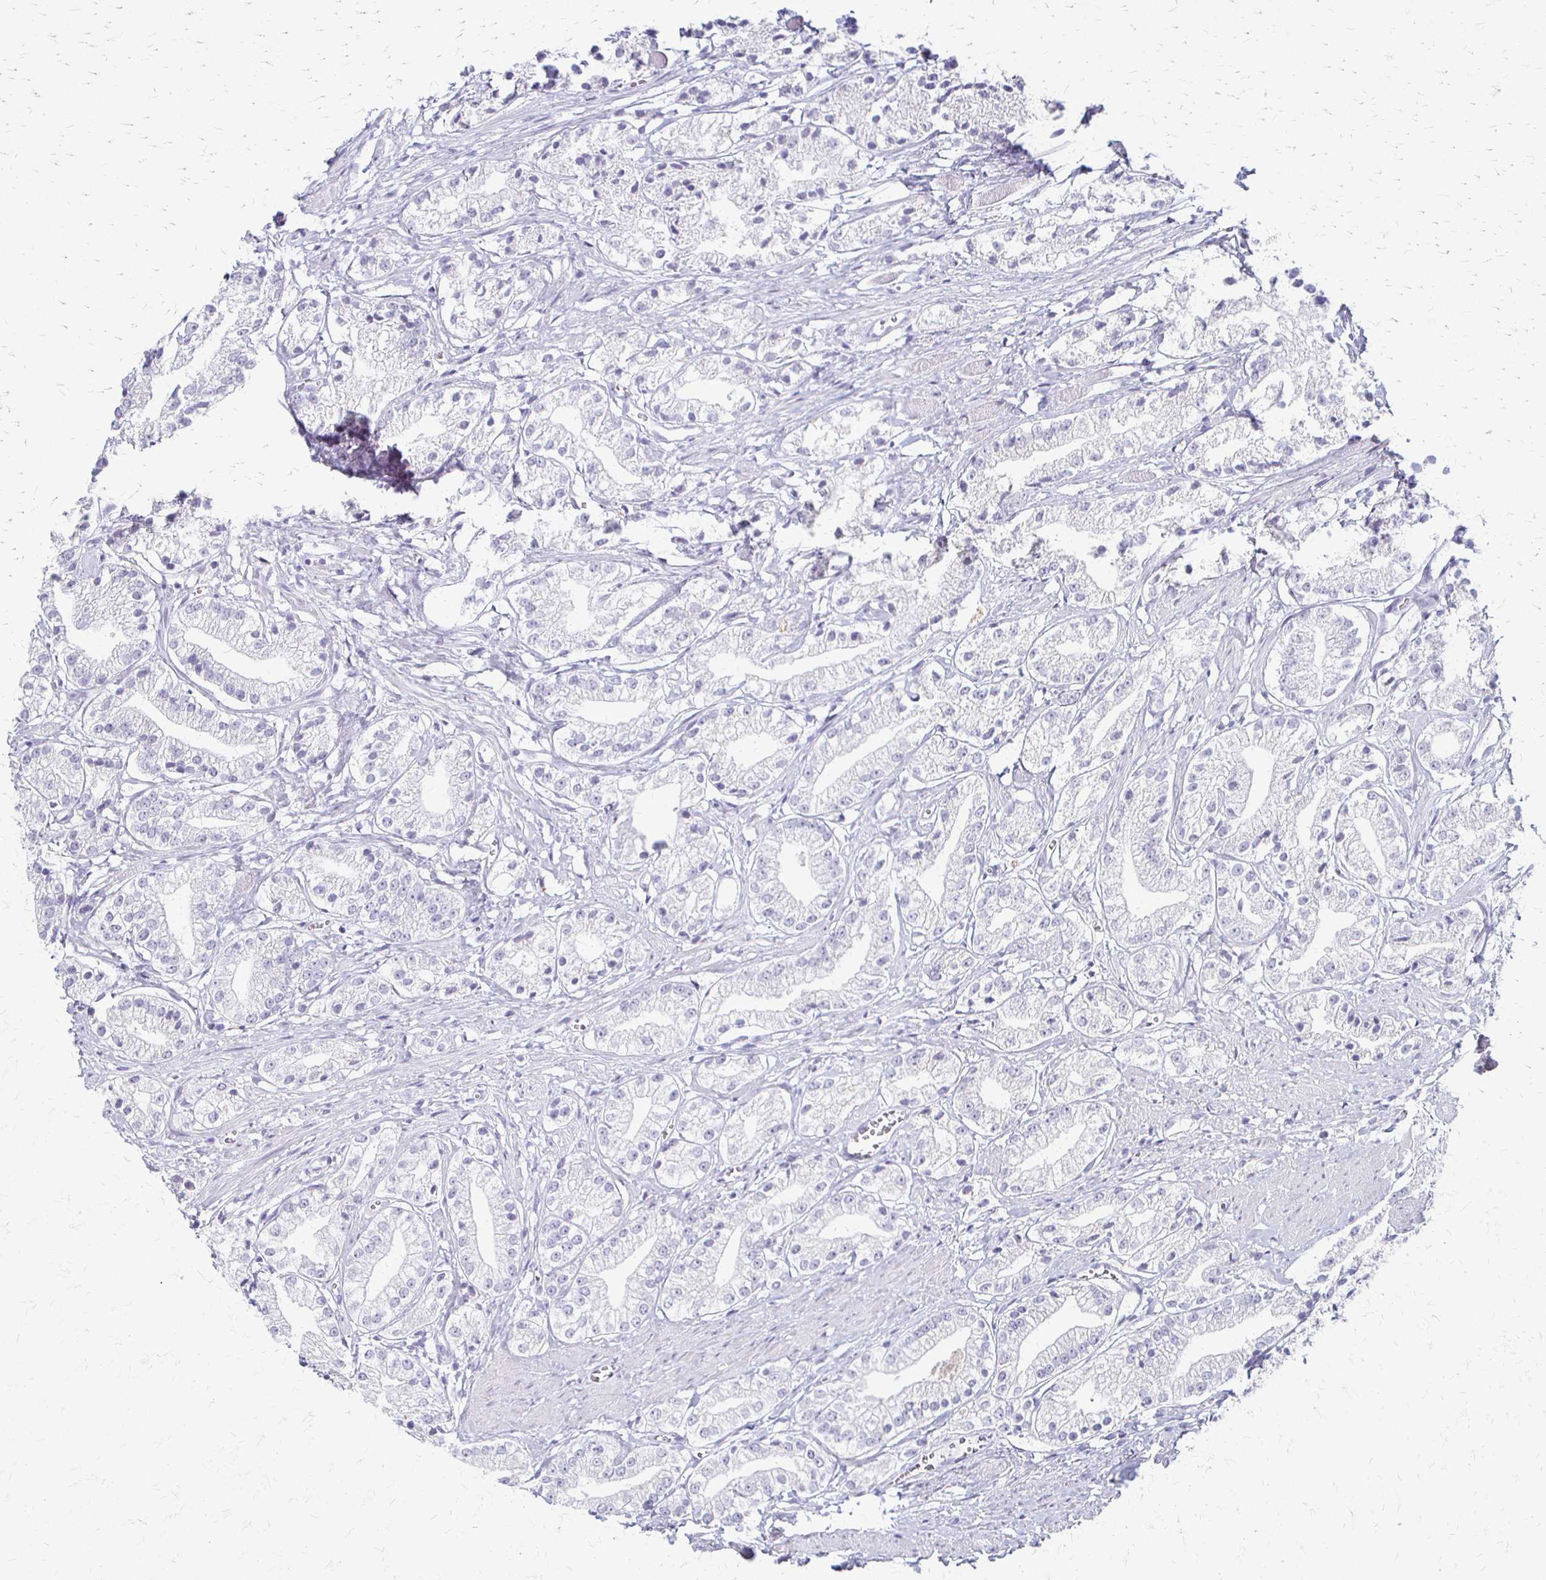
{"staining": {"intensity": "negative", "quantity": "none", "location": "none"}, "tissue": "prostate cancer", "cell_type": "Tumor cells", "image_type": "cancer", "snomed": [{"axis": "morphology", "description": "Adenocarcinoma, Low grade"}, {"axis": "topography", "description": "Prostate"}], "caption": "Tumor cells are negative for protein expression in human prostate cancer.", "gene": "ACP5", "patient": {"sex": "male", "age": 69}}